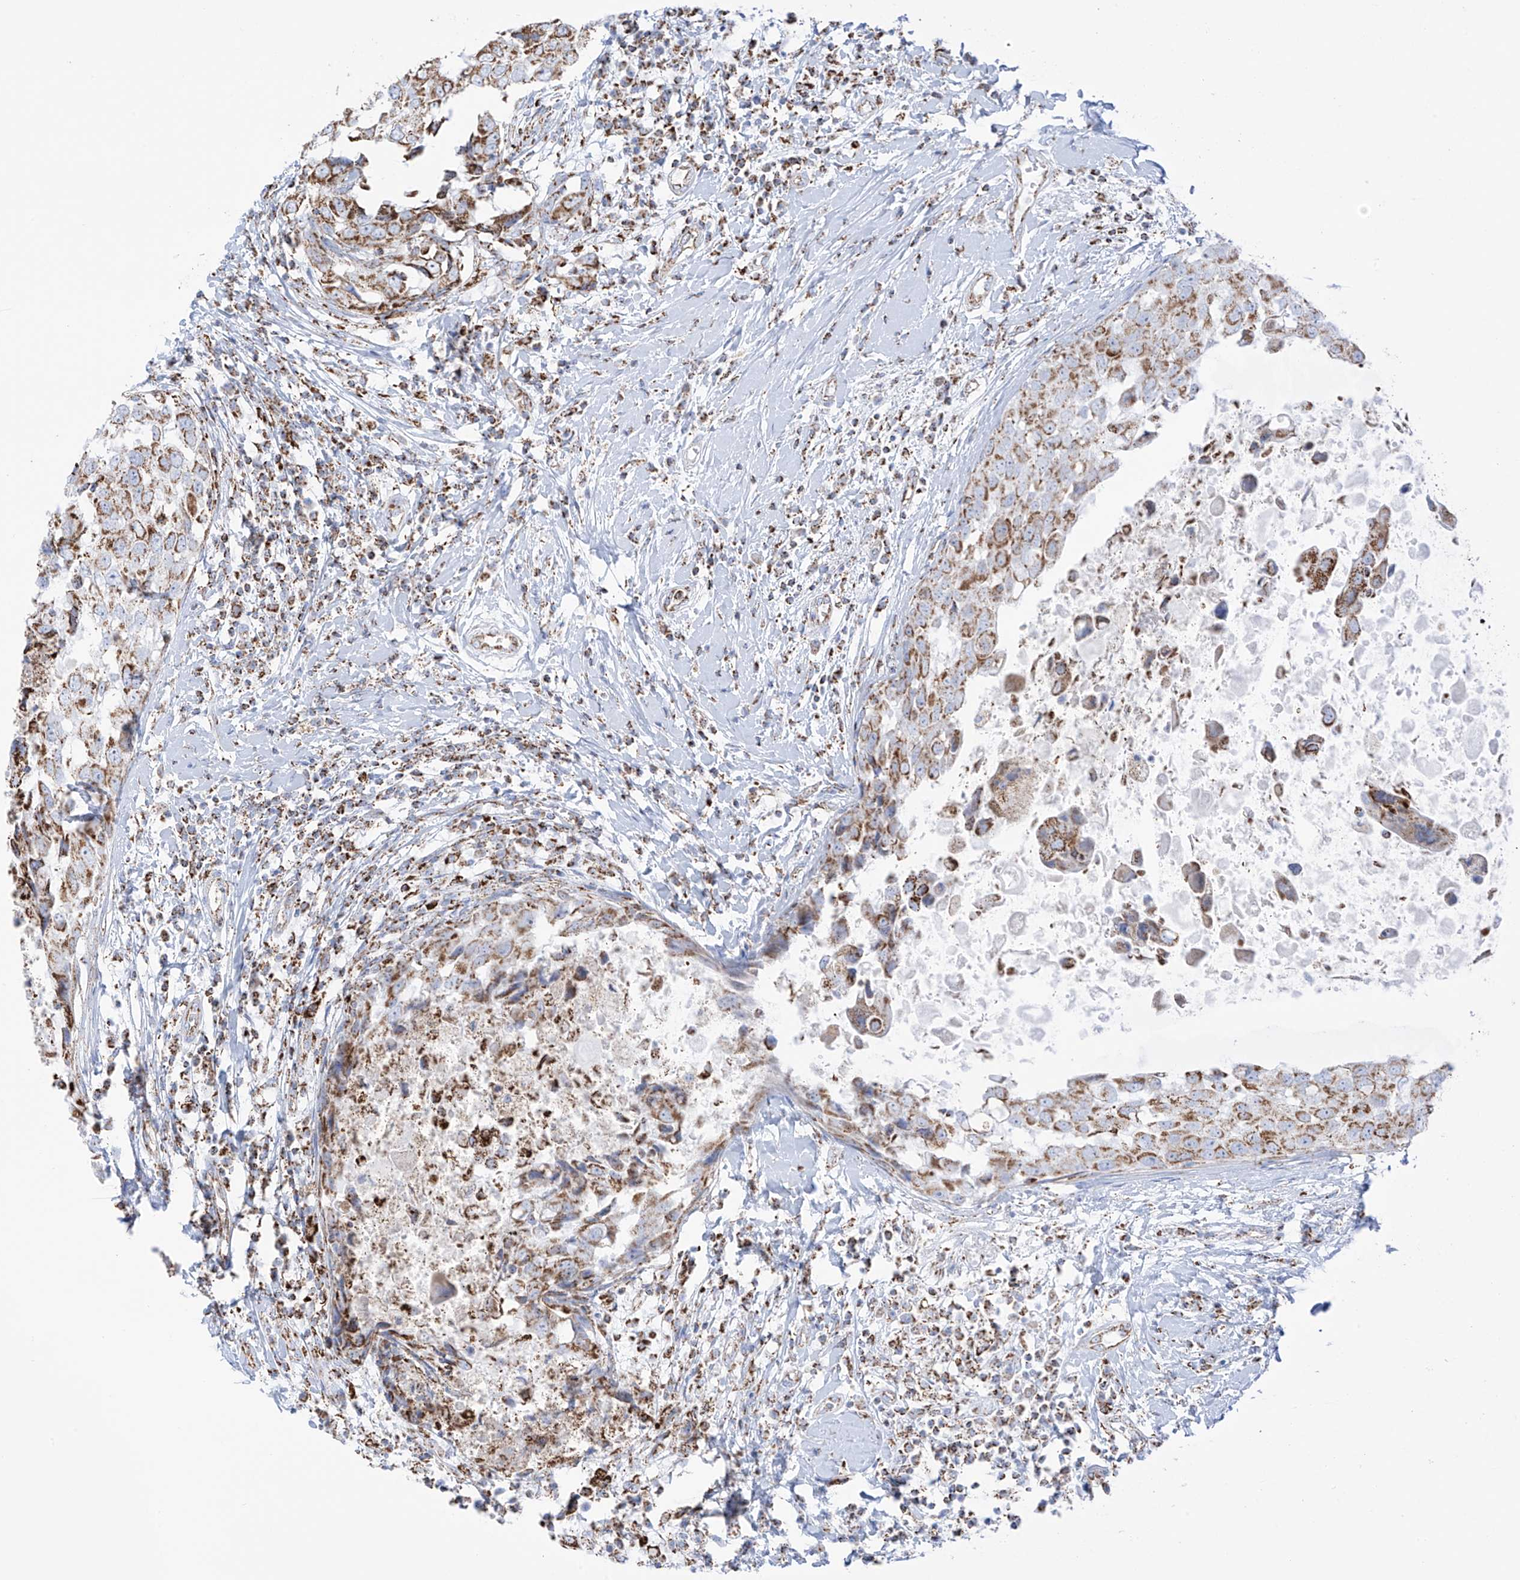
{"staining": {"intensity": "moderate", "quantity": ">75%", "location": "cytoplasmic/membranous"}, "tissue": "breast cancer", "cell_type": "Tumor cells", "image_type": "cancer", "snomed": [{"axis": "morphology", "description": "Duct carcinoma"}, {"axis": "topography", "description": "Breast"}], "caption": "This photomicrograph displays breast cancer stained with IHC to label a protein in brown. The cytoplasmic/membranous of tumor cells show moderate positivity for the protein. Nuclei are counter-stained blue.", "gene": "XKR3", "patient": {"sex": "female", "age": 27}}